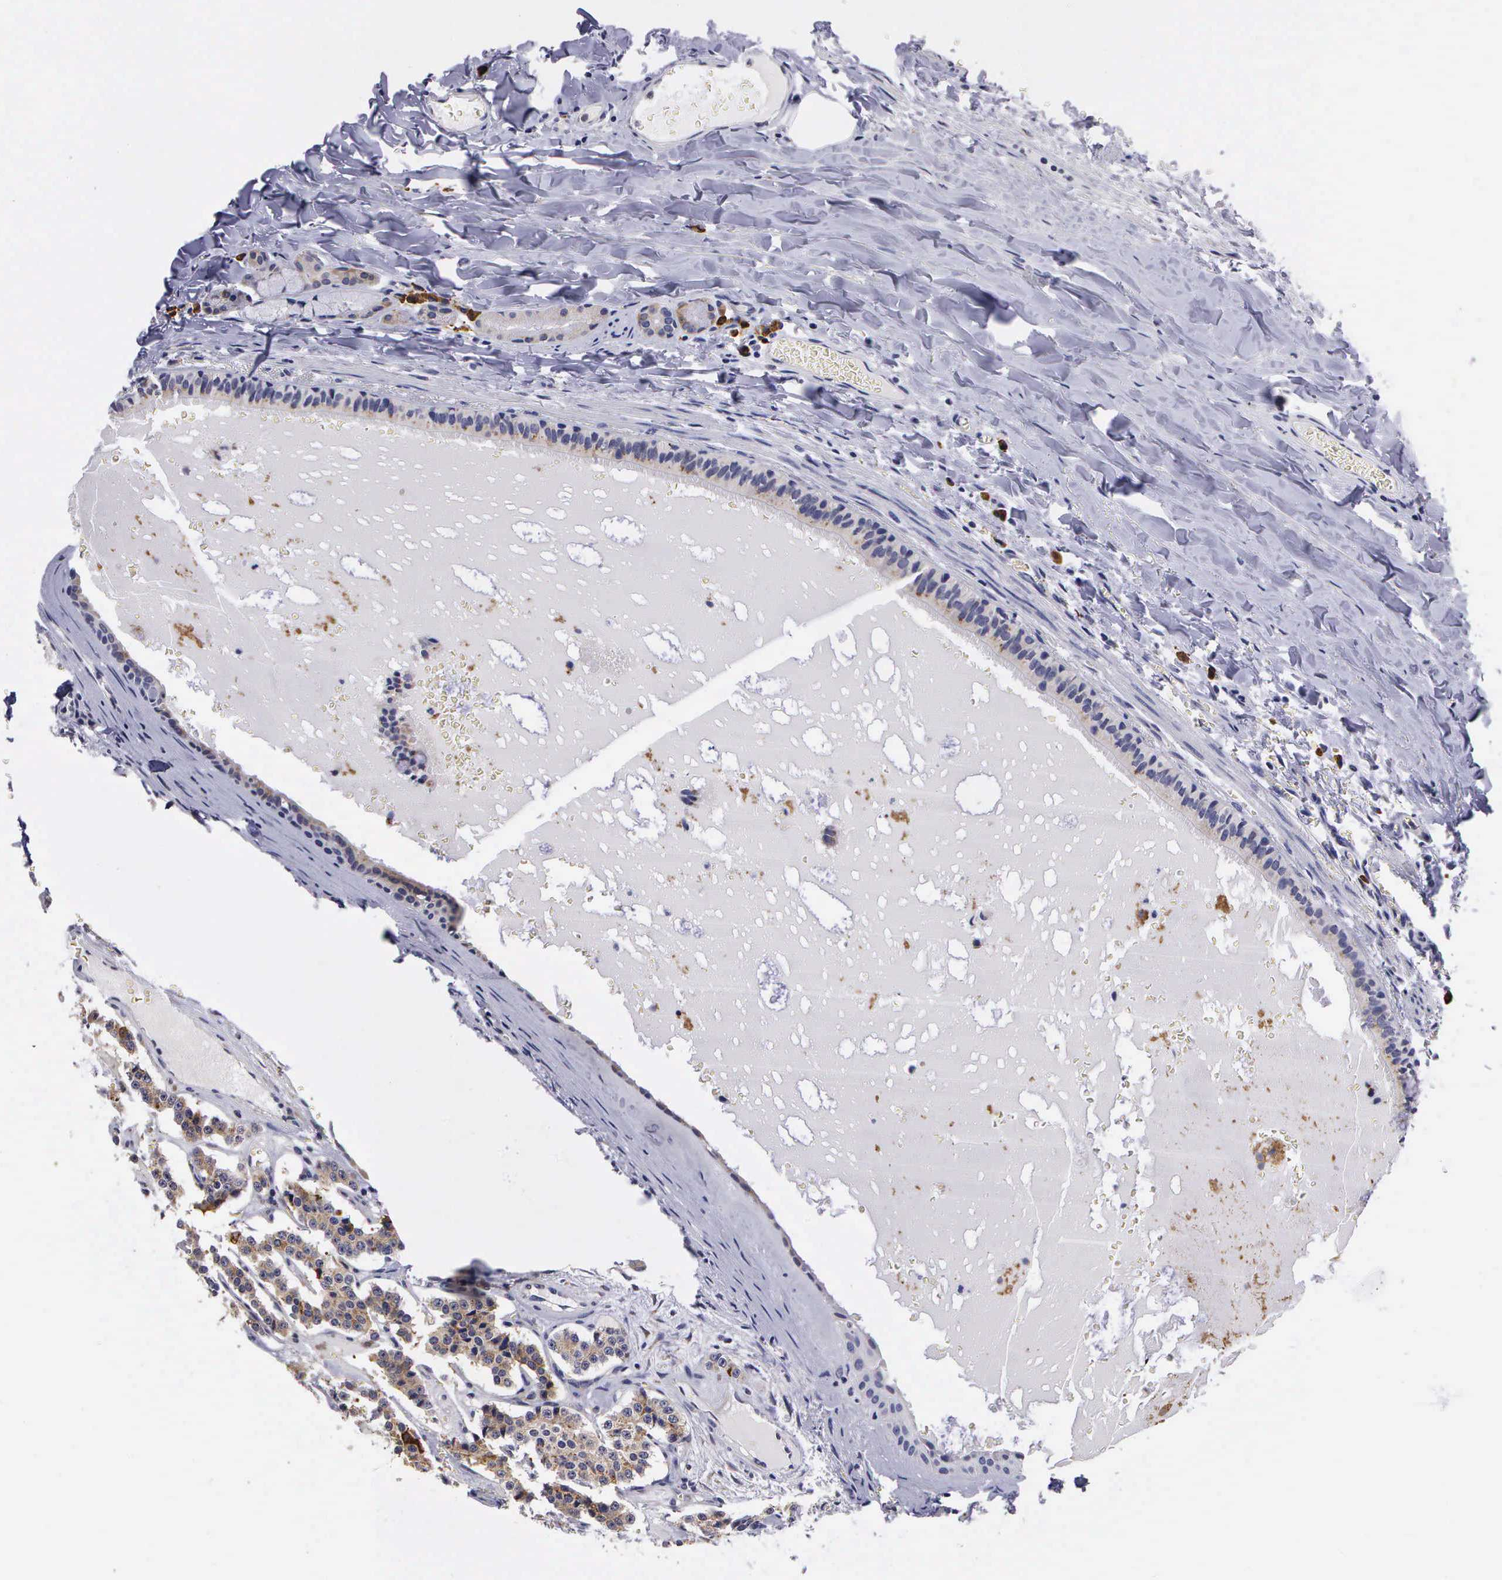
{"staining": {"intensity": "moderate", "quantity": ">75%", "location": "cytoplasmic/membranous"}, "tissue": "carcinoid", "cell_type": "Tumor cells", "image_type": "cancer", "snomed": [{"axis": "morphology", "description": "Carcinoid, malignant, NOS"}, {"axis": "topography", "description": "Bronchus"}], "caption": "The micrograph shows immunohistochemical staining of carcinoid (malignant). There is moderate cytoplasmic/membranous expression is identified in about >75% of tumor cells. The staining was performed using DAB (3,3'-diaminobenzidine), with brown indicating positive protein expression. Nuclei are stained blue with hematoxylin.", "gene": "CRELD2", "patient": {"sex": "male", "age": 55}}